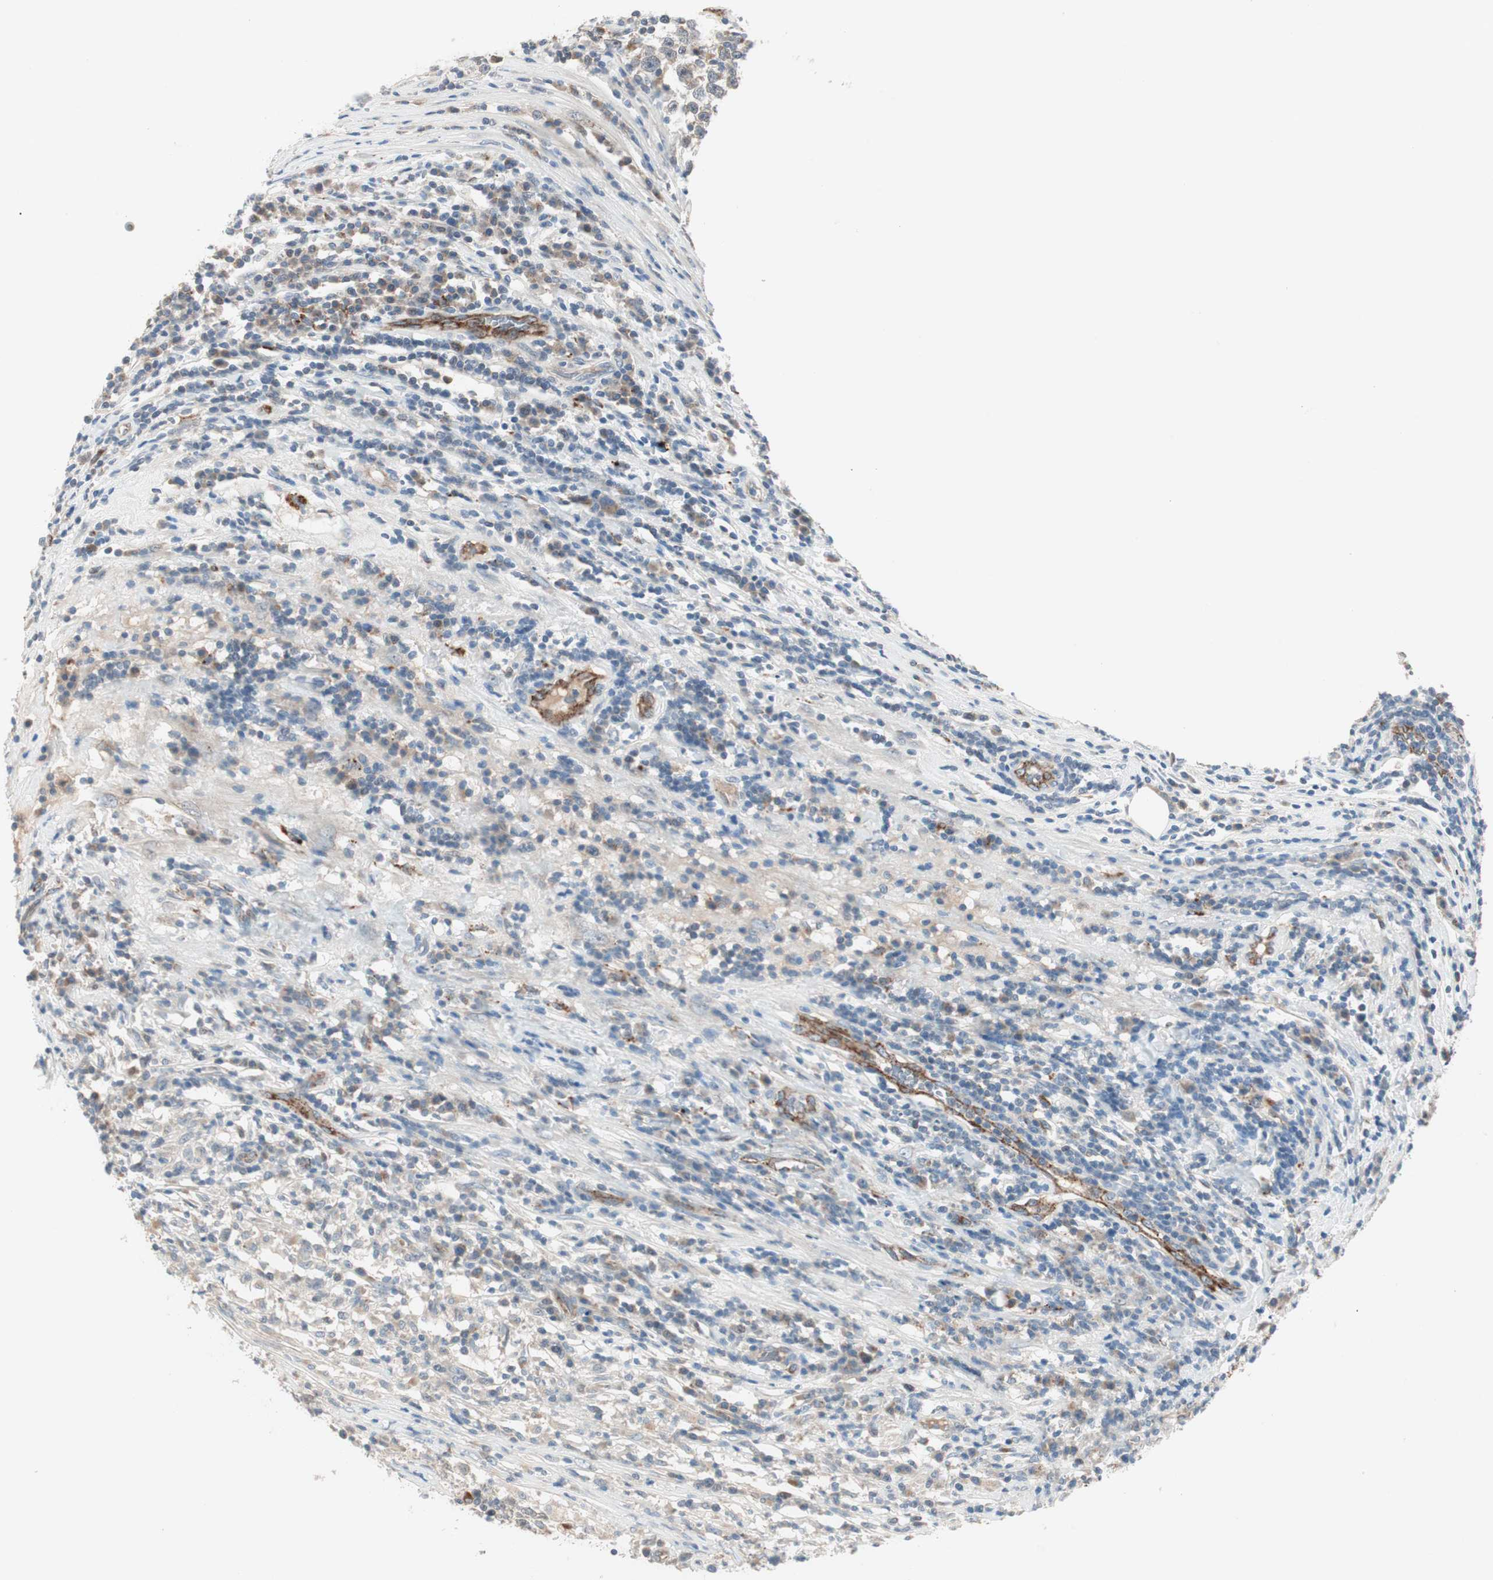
{"staining": {"intensity": "negative", "quantity": "none", "location": "none"}, "tissue": "testis cancer", "cell_type": "Tumor cells", "image_type": "cancer", "snomed": [{"axis": "morphology", "description": "Seminoma, NOS"}, {"axis": "topography", "description": "Testis"}], "caption": "This is an IHC image of human testis seminoma. There is no positivity in tumor cells.", "gene": "FGFR4", "patient": {"sex": "male", "age": 43}}